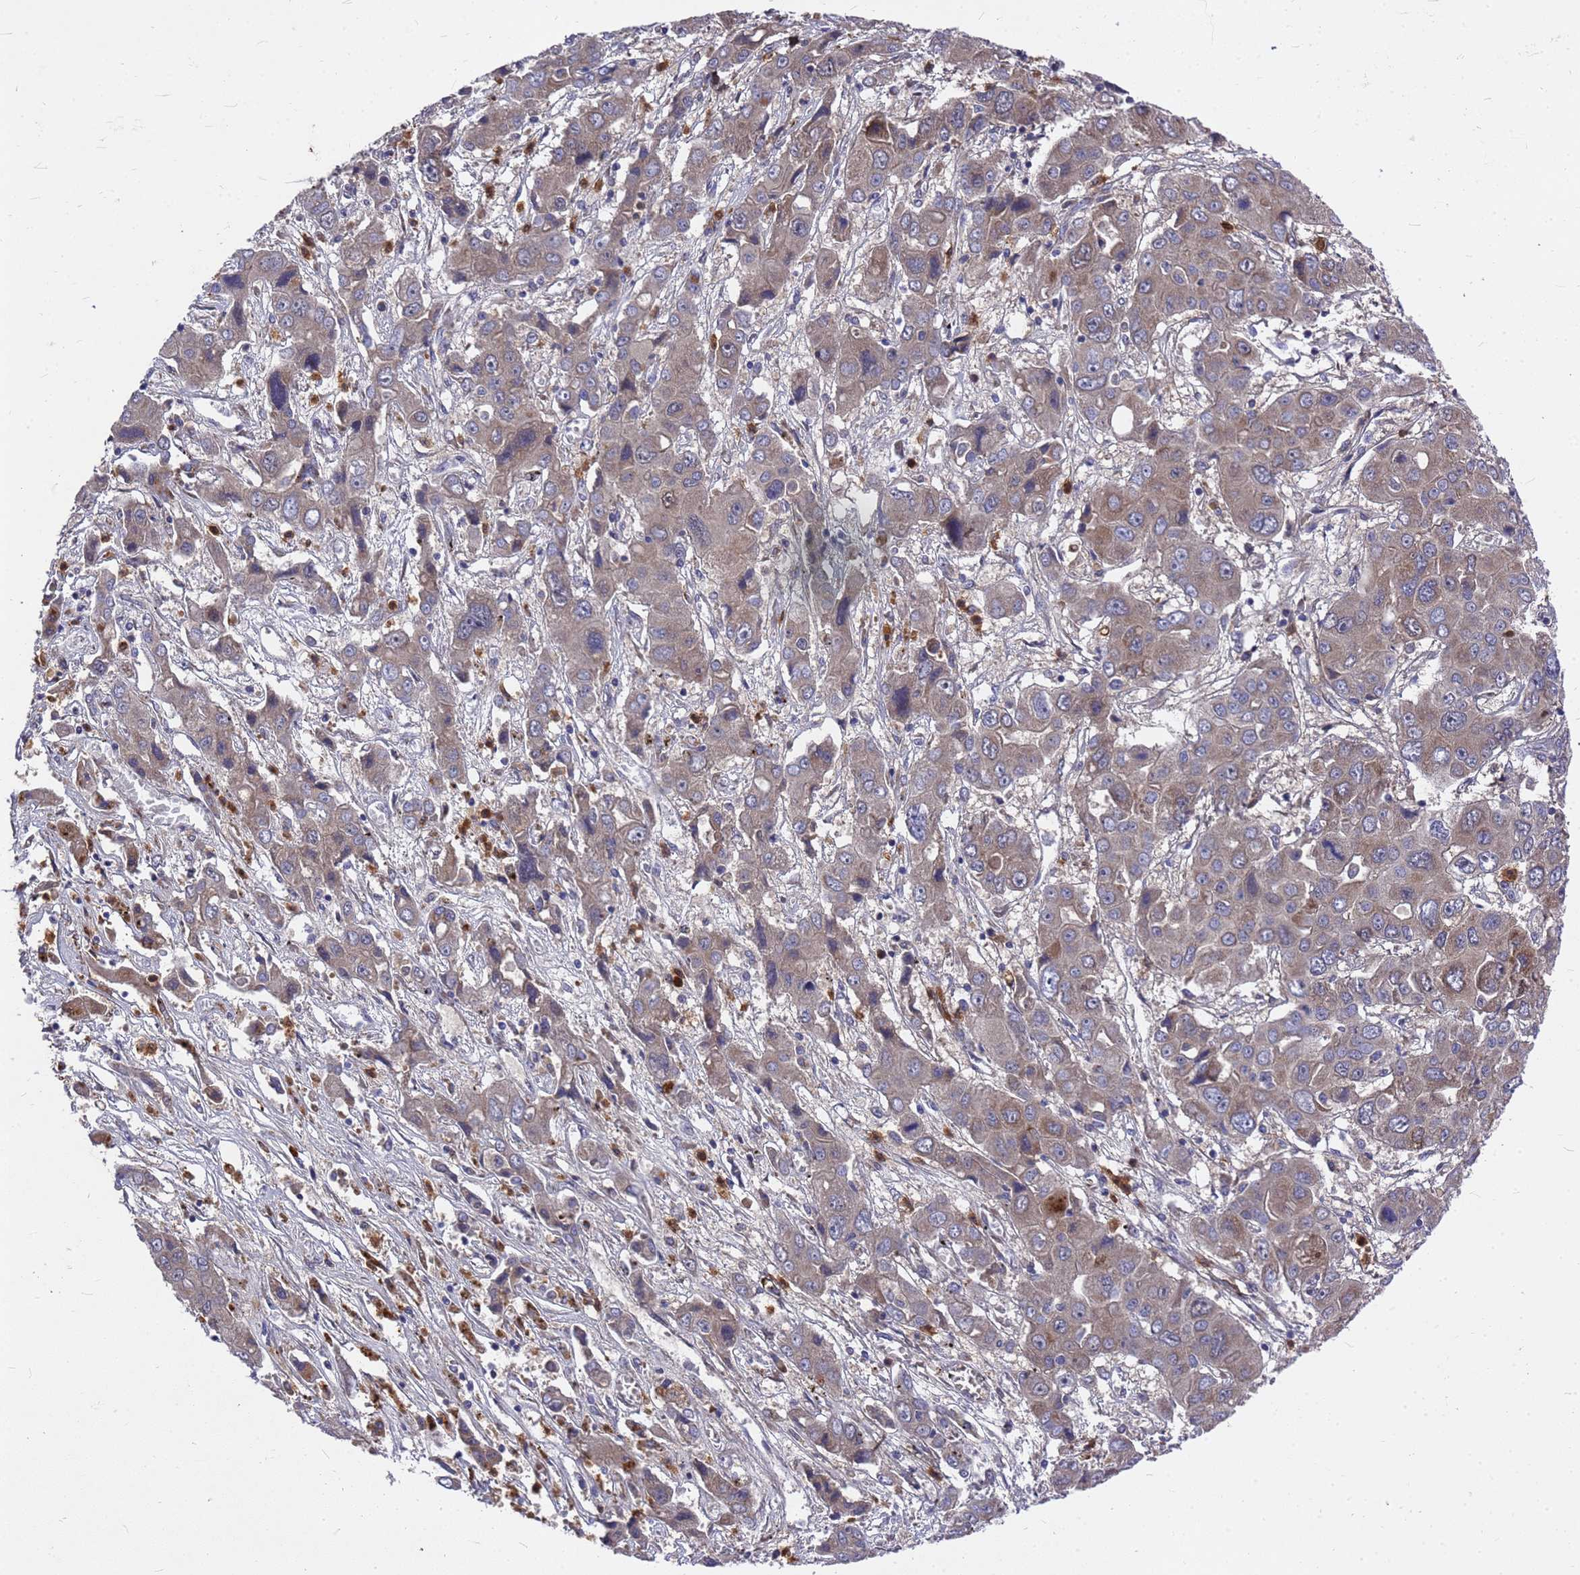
{"staining": {"intensity": "weak", "quantity": "25%-75%", "location": "cytoplasmic/membranous"}, "tissue": "liver cancer", "cell_type": "Tumor cells", "image_type": "cancer", "snomed": [{"axis": "morphology", "description": "Cholangiocarcinoma"}, {"axis": "topography", "description": "Liver"}], "caption": "The histopathology image demonstrates a brown stain indicating the presence of a protein in the cytoplasmic/membranous of tumor cells in liver cancer.", "gene": "ZNF717", "patient": {"sex": "male", "age": 67}}